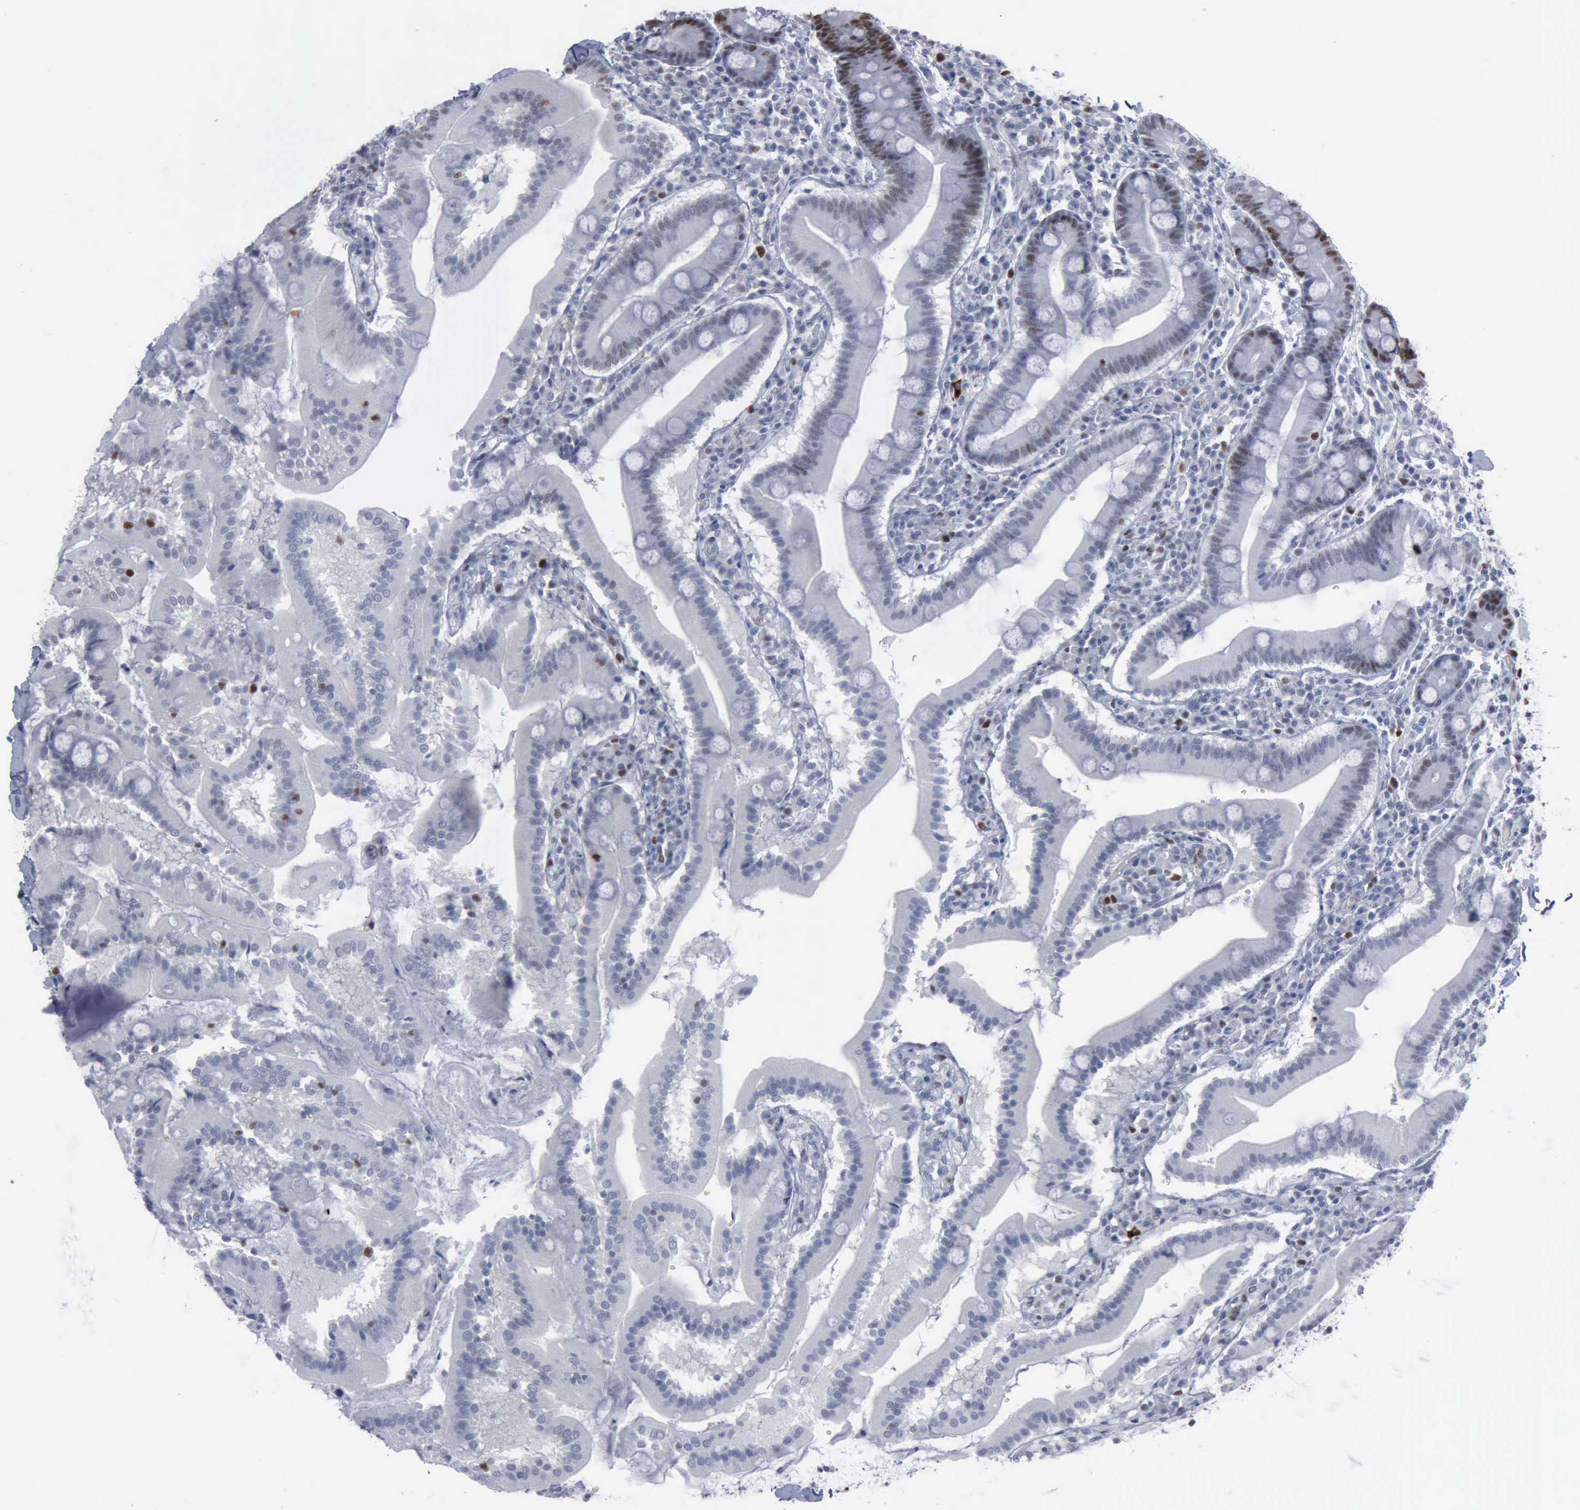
{"staining": {"intensity": "moderate", "quantity": "<25%", "location": "nuclear"}, "tissue": "duodenum", "cell_type": "Glandular cells", "image_type": "normal", "snomed": [{"axis": "morphology", "description": "Normal tissue, NOS"}, {"axis": "topography", "description": "Duodenum"}], "caption": "A histopathology image of human duodenum stained for a protein shows moderate nuclear brown staining in glandular cells.", "gene": "MCM5", "patient": {"sex": "male", "age": 50}}